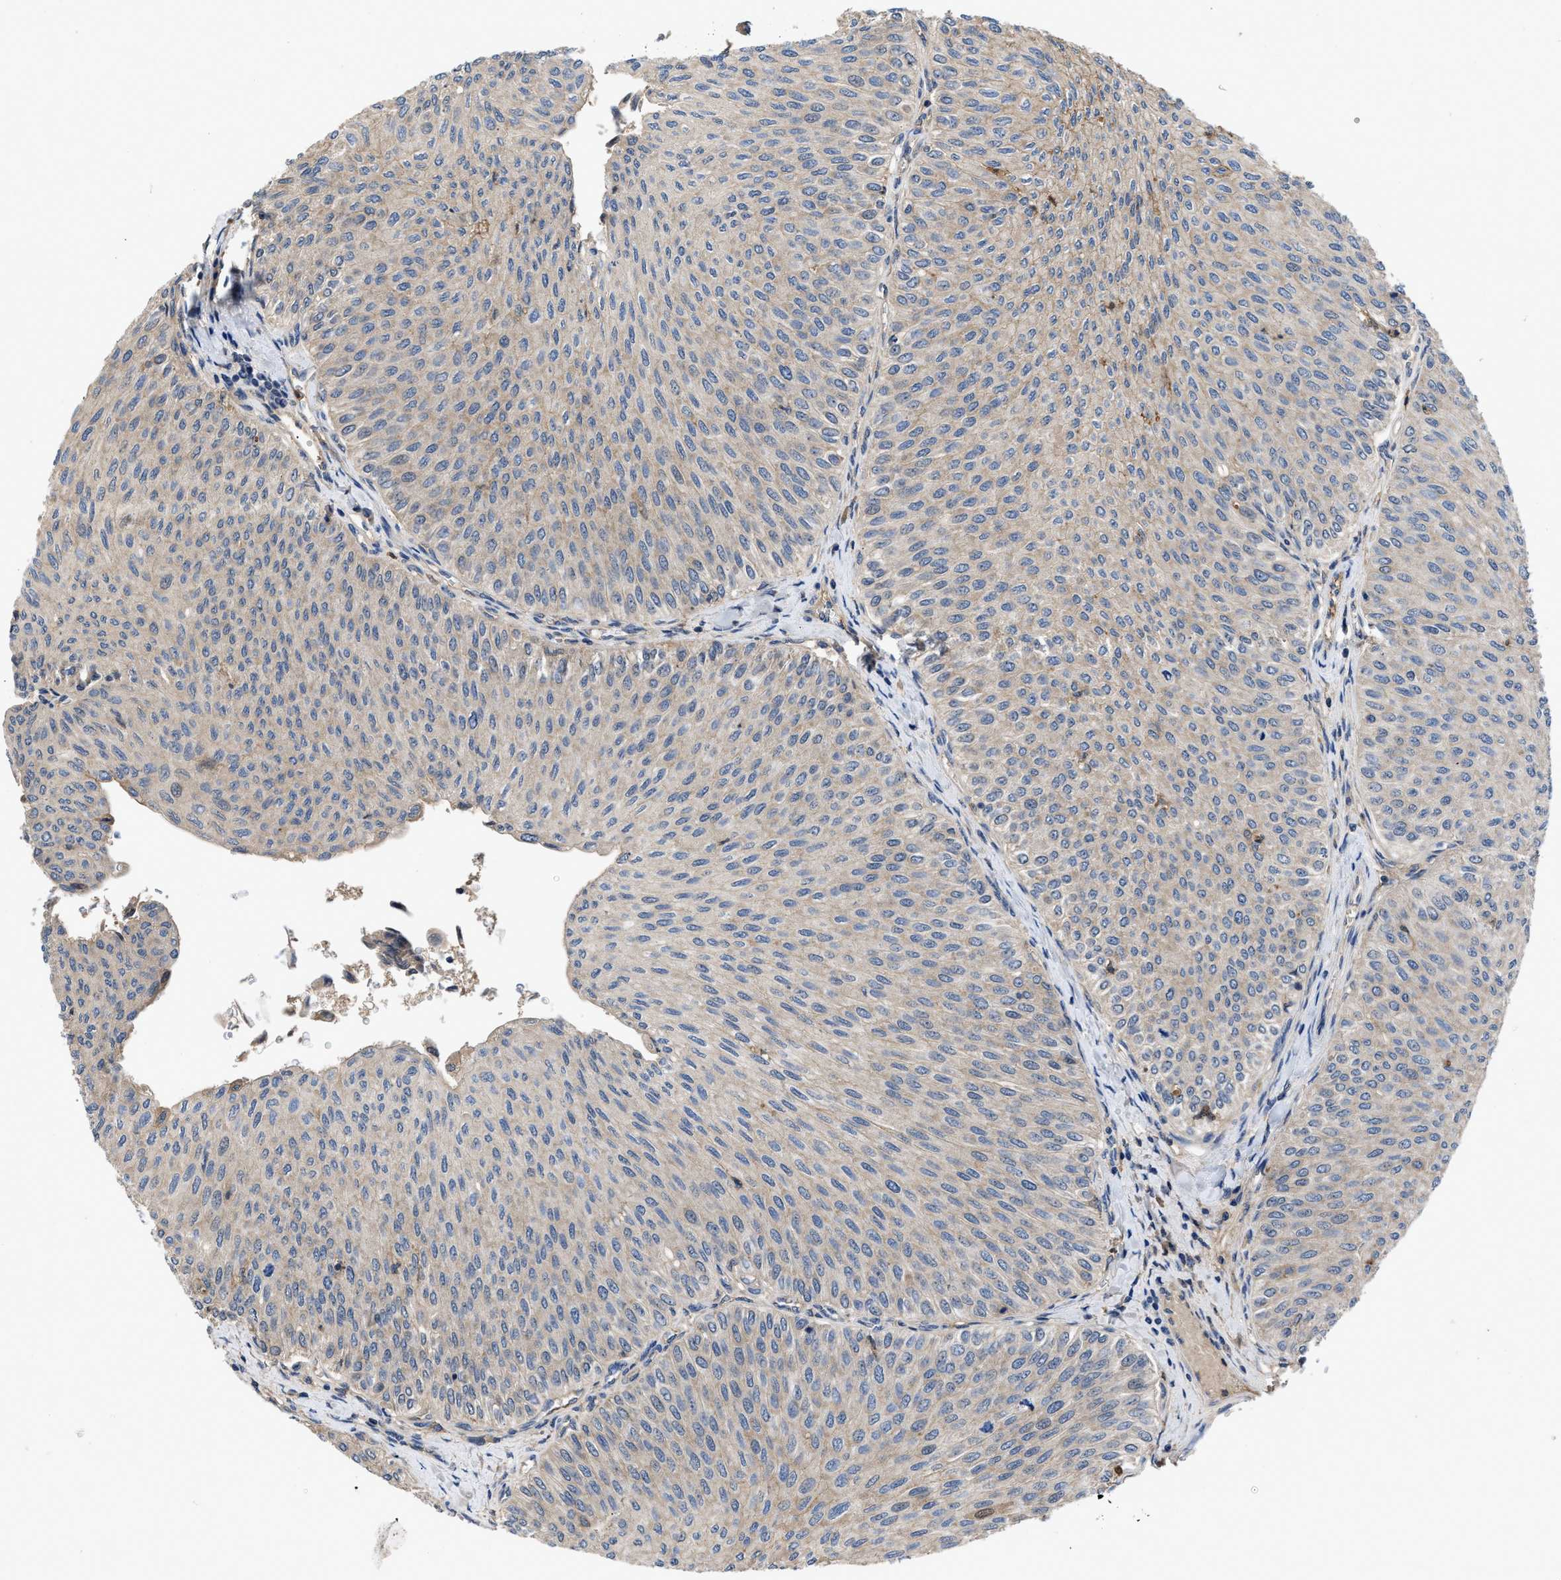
{"staining": {"intensity": "moderate", "quantity": "<25%", "location": "cytoplasmic/membranous"}, "tissue": "urothelial cancer", "cell_type": "Tumor cells", "image_type": "cancer", "snomed": [{"axis": "morphology", "description": "Urothelial carcinoma, Low grade"}, {"axis": "topography", "description": "Urinary bladder"}], "caption": "This image exhibits immunohistochemistry (IHC) staining of urothelial carcinoma (low-grade), with low moderate cytoplasmic/membranous staining in about <25% of tumor cells.", "gene": "VPS4A", "patient": {"sex": "male", "age": 78}}